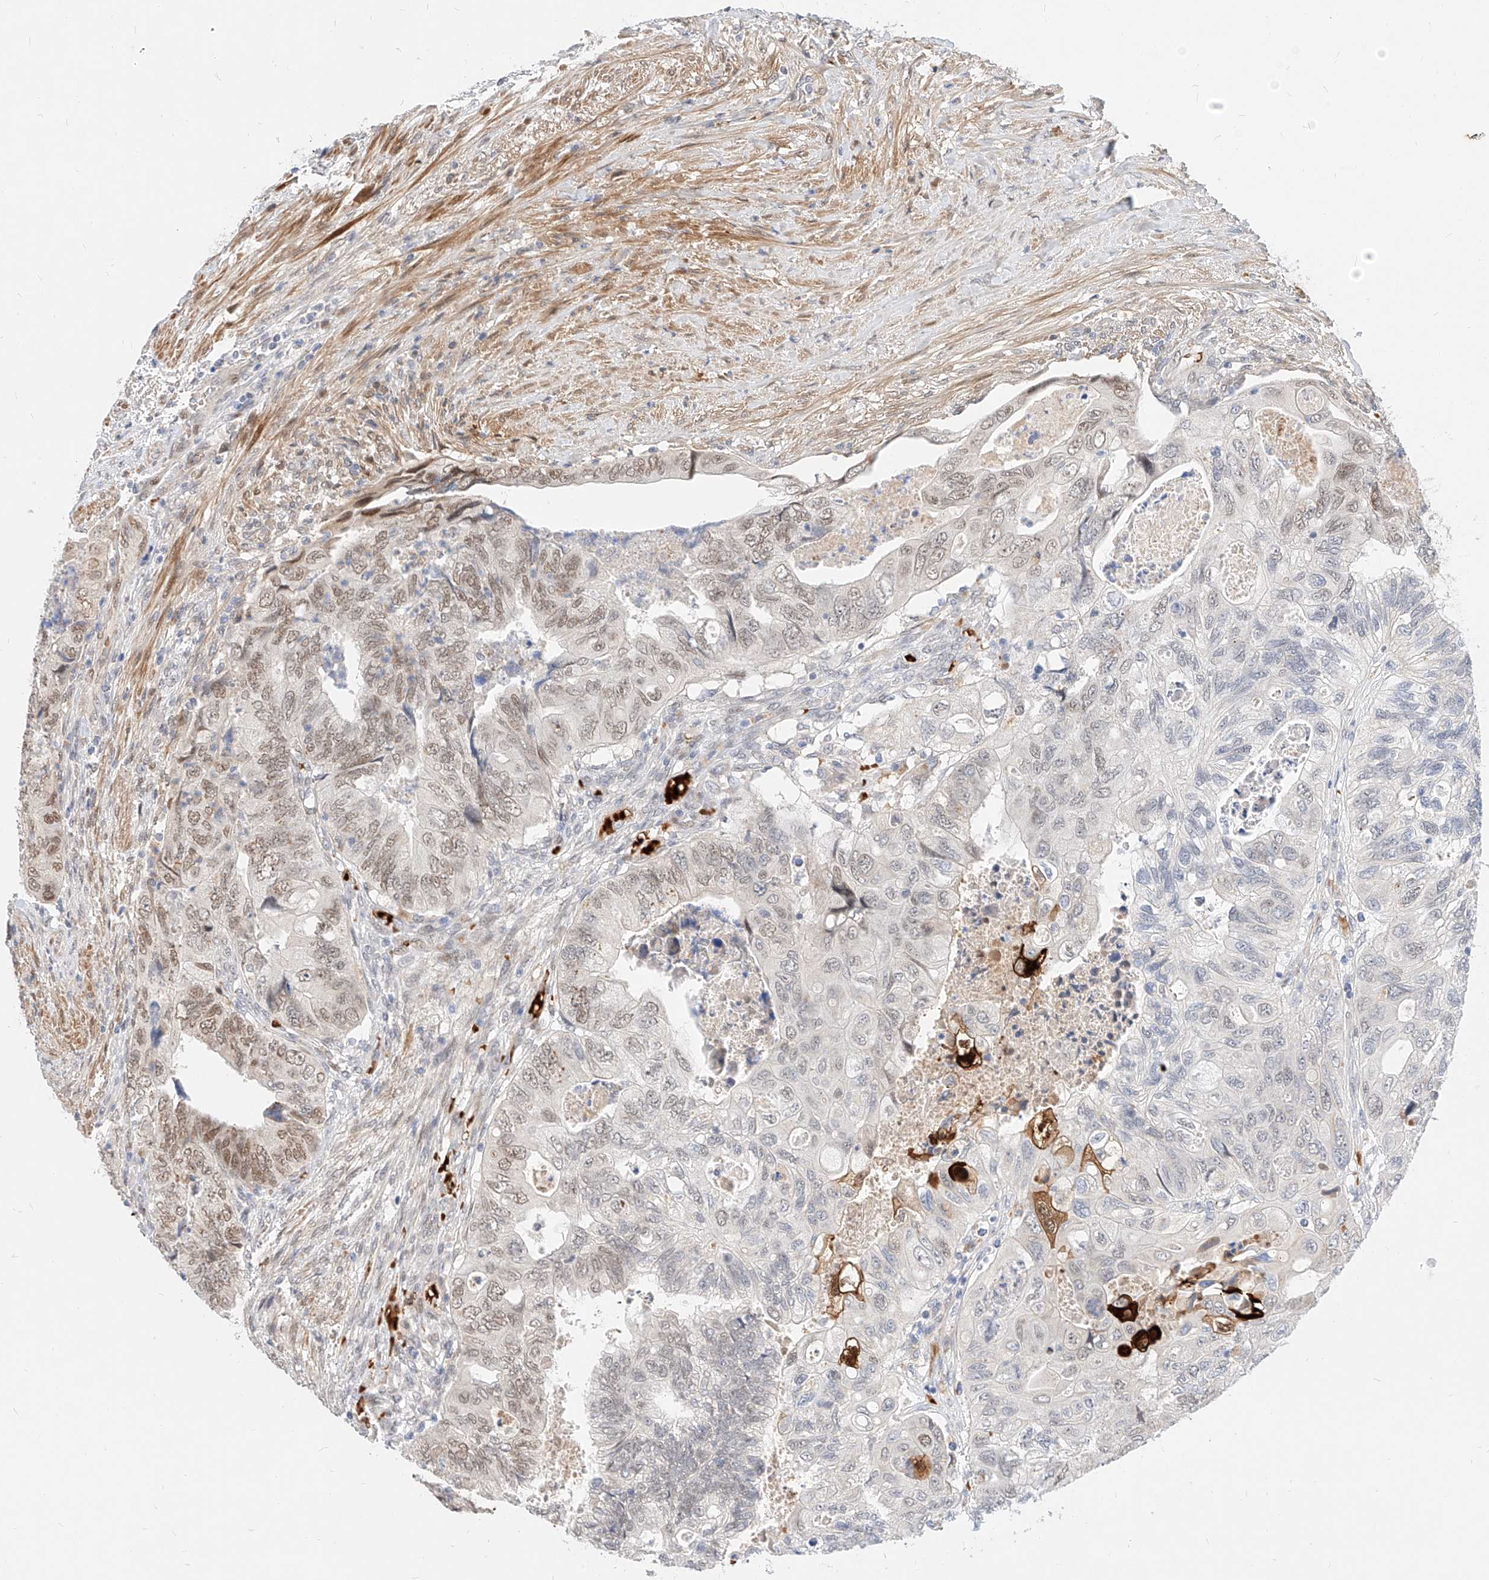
{"staining": {"intensity": "moderate", "quantity": "<25%", "location": "nuclear"}, "tissue": "colorectal cancer", "cell_type": "Tumor cells", "image_type": "cancer", "snomed": [{"axis": "morphology", "description": "Adenocarcinoma, NOS"}, {"axis": "topography", "description": "Rectum"}], "caption": "Immunohistochemical staining of human colorectal cancer (adenocarcinoma) shows low levels of moderate nuclear staining in approximately <25% of tumor cells.", "gene": "CBX8", "patient": {"sex": "male", "age": 63}}